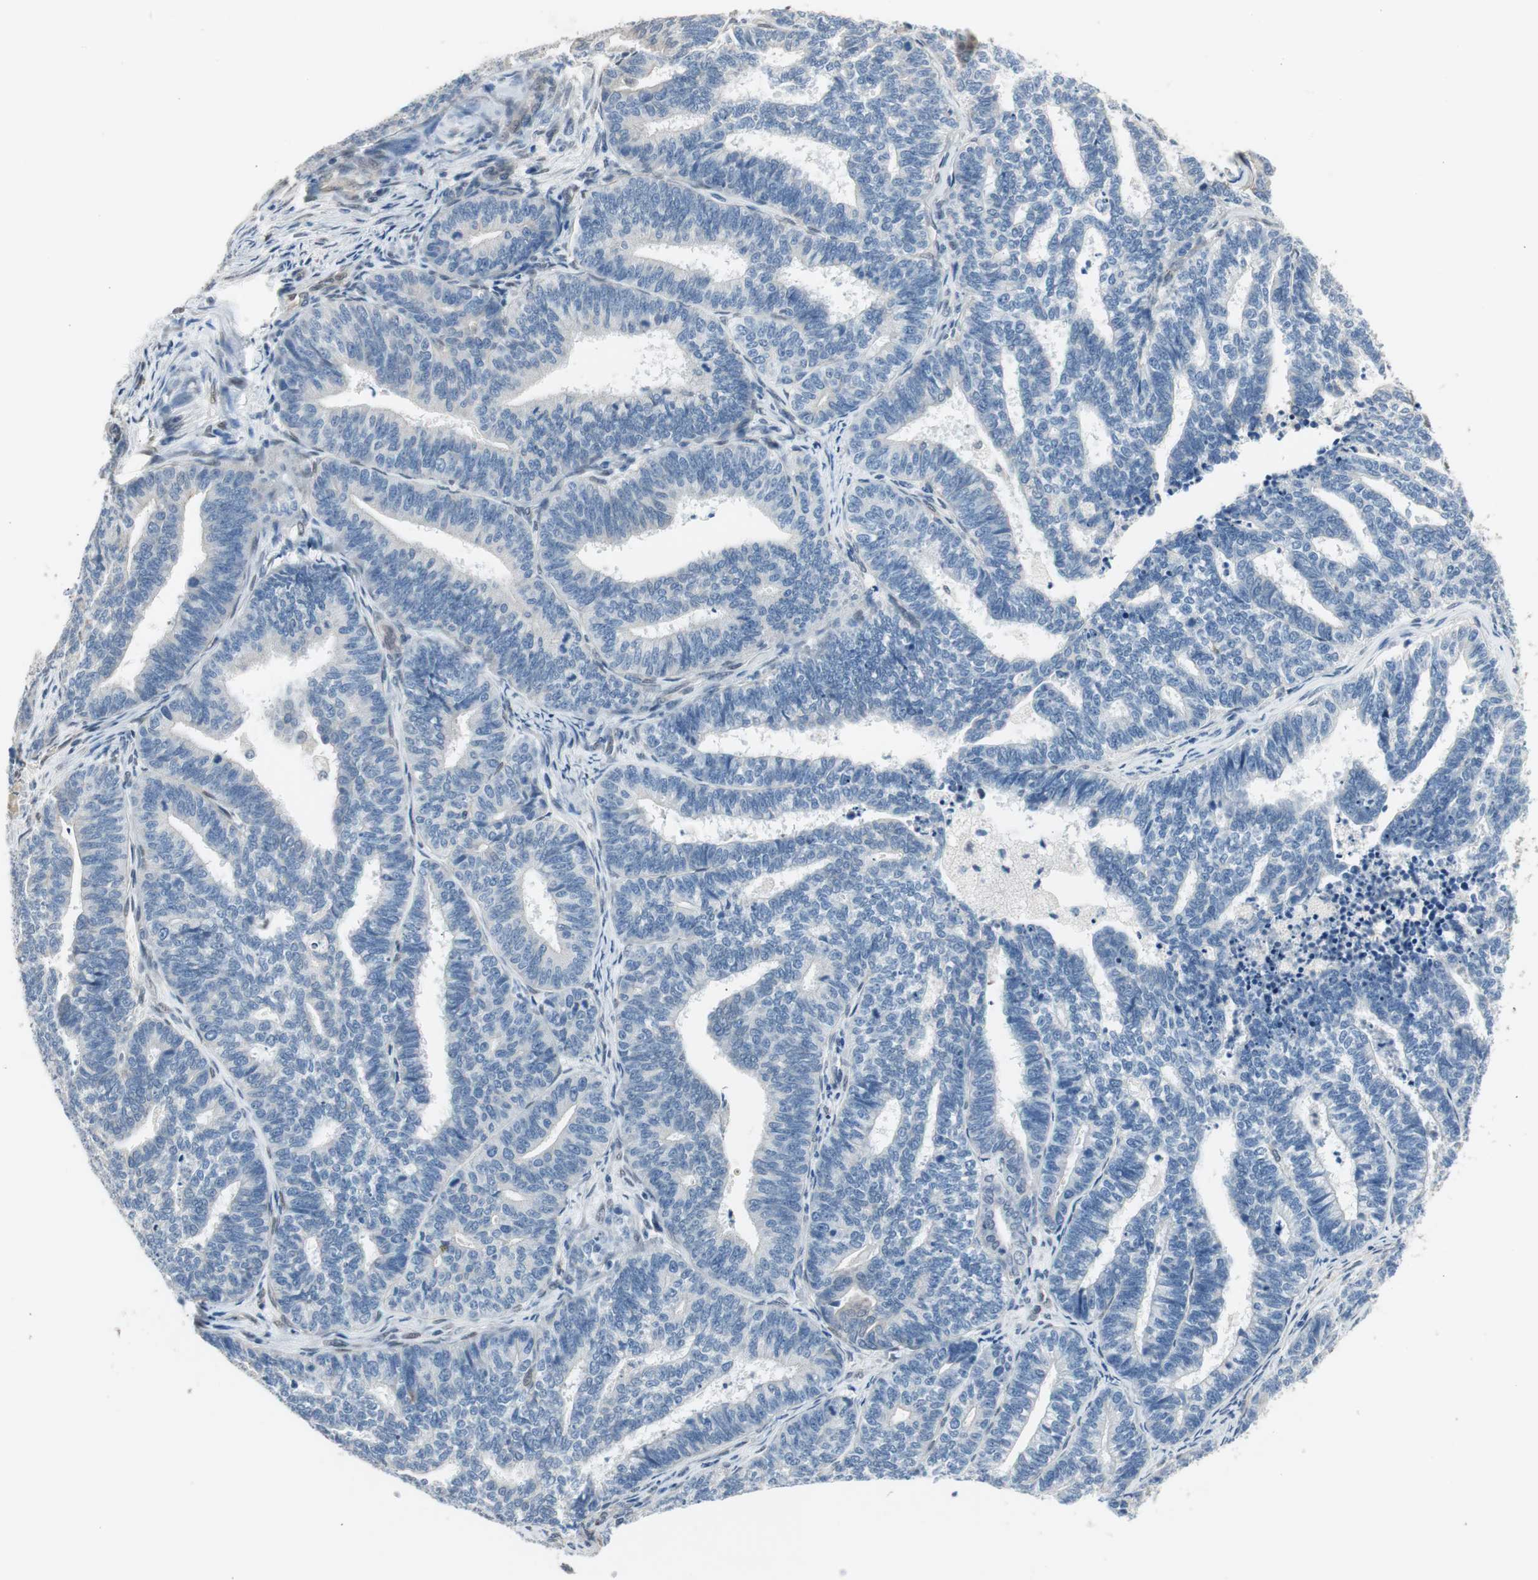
{"staining": {"intensity": "negative", "quantity": "none", "location": "none"}, "tissue": "endometrial cancer", "cell_type": "Tumor cells", "image_type": "cancer", "snomed": [{"axis": "morphology", "description": "Adenocarcinoma, NOS"}, {"axis": "topography", "description": "Endometrium"}], "caption": "High magnification brightfield microscopy of endometrial cancer (adenocarcinoma) stained with DAB (3,3'-diaminobenzidine) (brown) and counterstained with hematoxylin (blue): tumor cells show no significant expression.", "gene": "PML", "patient": {"sex": "female", "age": 70}}